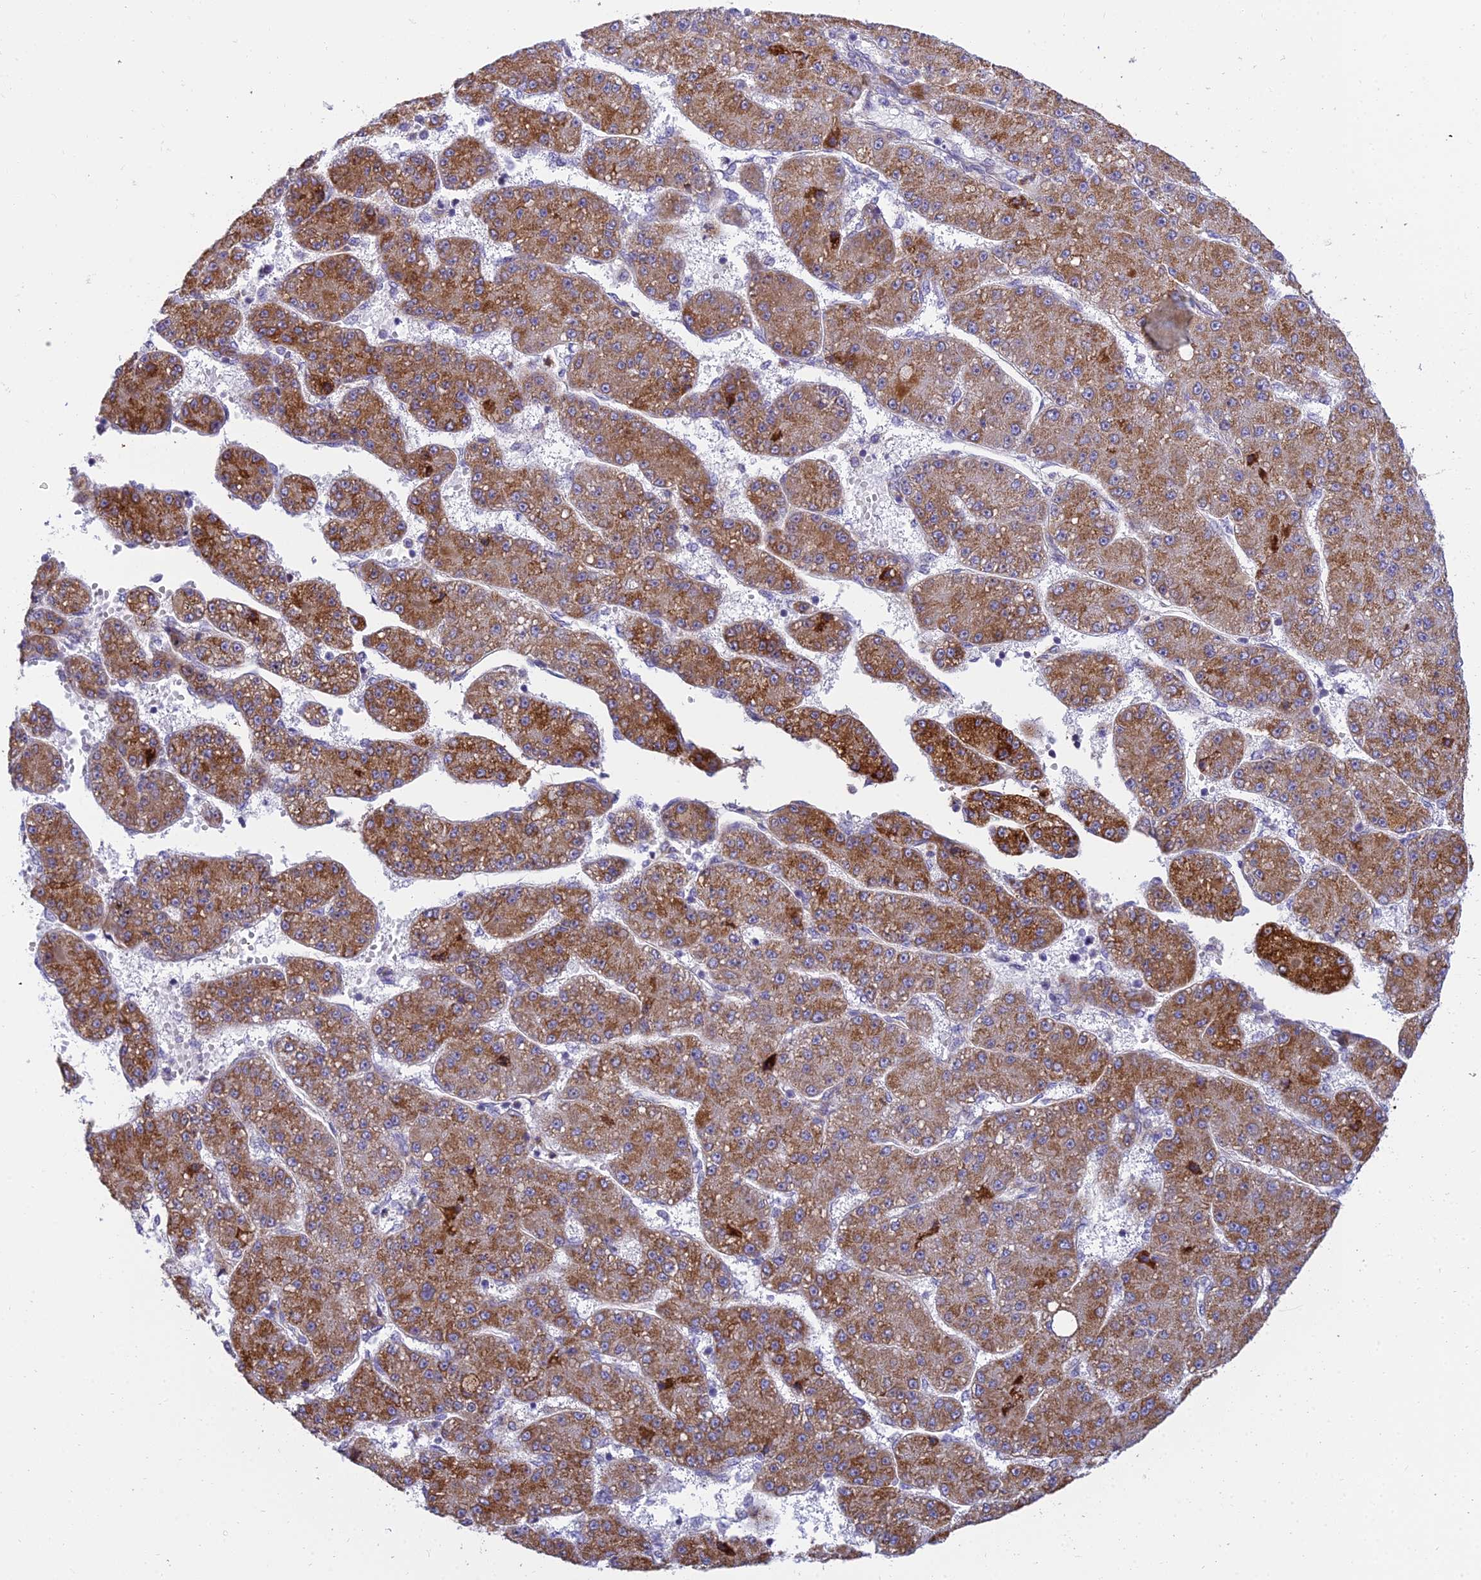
{"staining": {"intensity": "moderate", "quantity": ">75%", "location": "cytoplasmic/membranous"}, "tissue": "liver cancer", "cell_type": "Tumor cells", "image_type": "cancer", "snomed": [{"axis": "morphology", "description": "Carcinoma, Hepatocellular, NOS"}, {"axis": "topography", "description": "Liver"}], "caption": "Liver cancer (hepatocellular carcinoma) stained for a protein demonstrates moderate cytoplasmic/membranous positivity in tumor cells.", "gene": "CLCN7", "patient": {"sex": "male", "age": 67}}